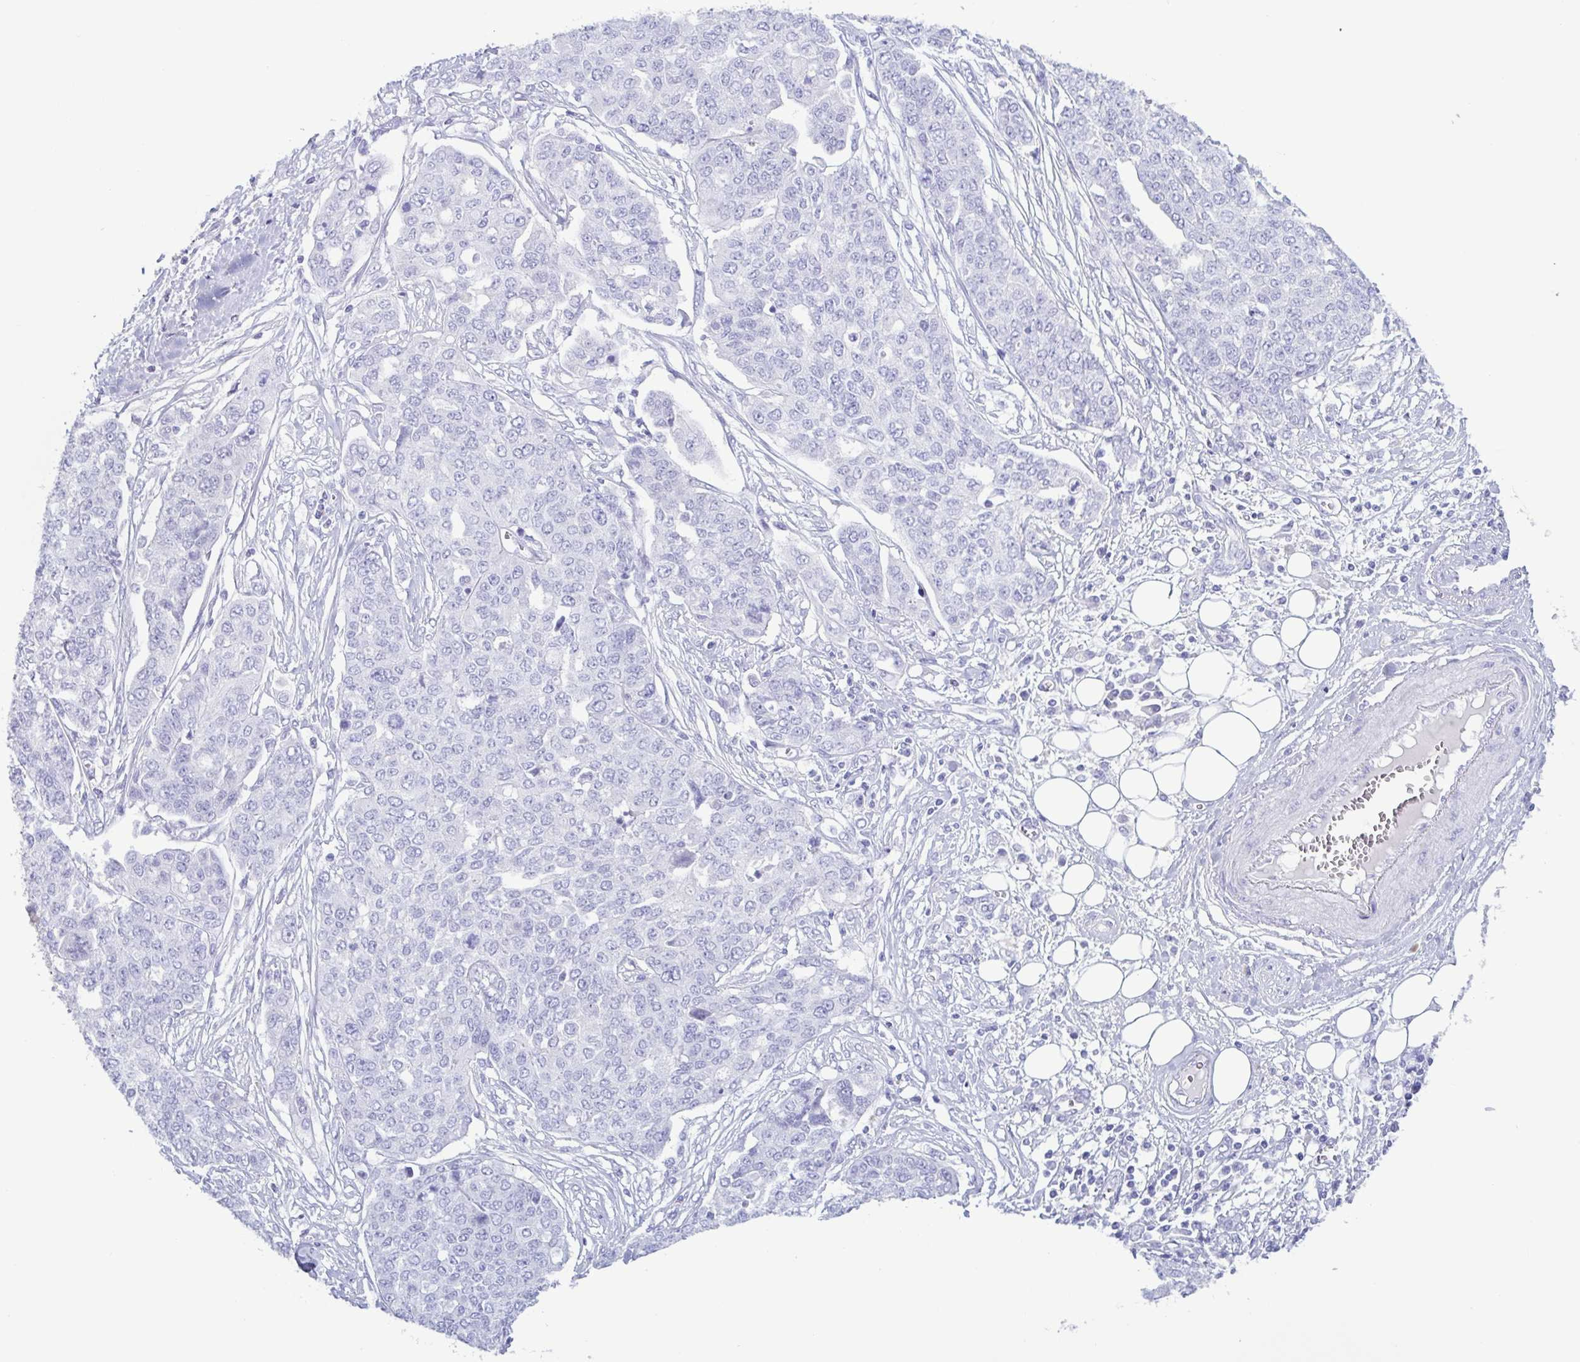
{"staining": {"intensity": "negative", "quantity": "none", "location": "none"}, "tissue": "ovarian cancer", "cell_type": "Tumor cells", "image_type": "cancer", "snomed": [{"axis": "morphology", "description": "Cystadenocarcinoma, serous, NOS"}, {"axis": "topography", "description": "Soft tissue"}, {"axis": "topography", "description": "Ovary"}], "caption": "The IHC image has no significant positivity in tumor cells of ovarian cancer tissue.", "gene": "LTF", "patient": {"sex": "female", "age": 57}}